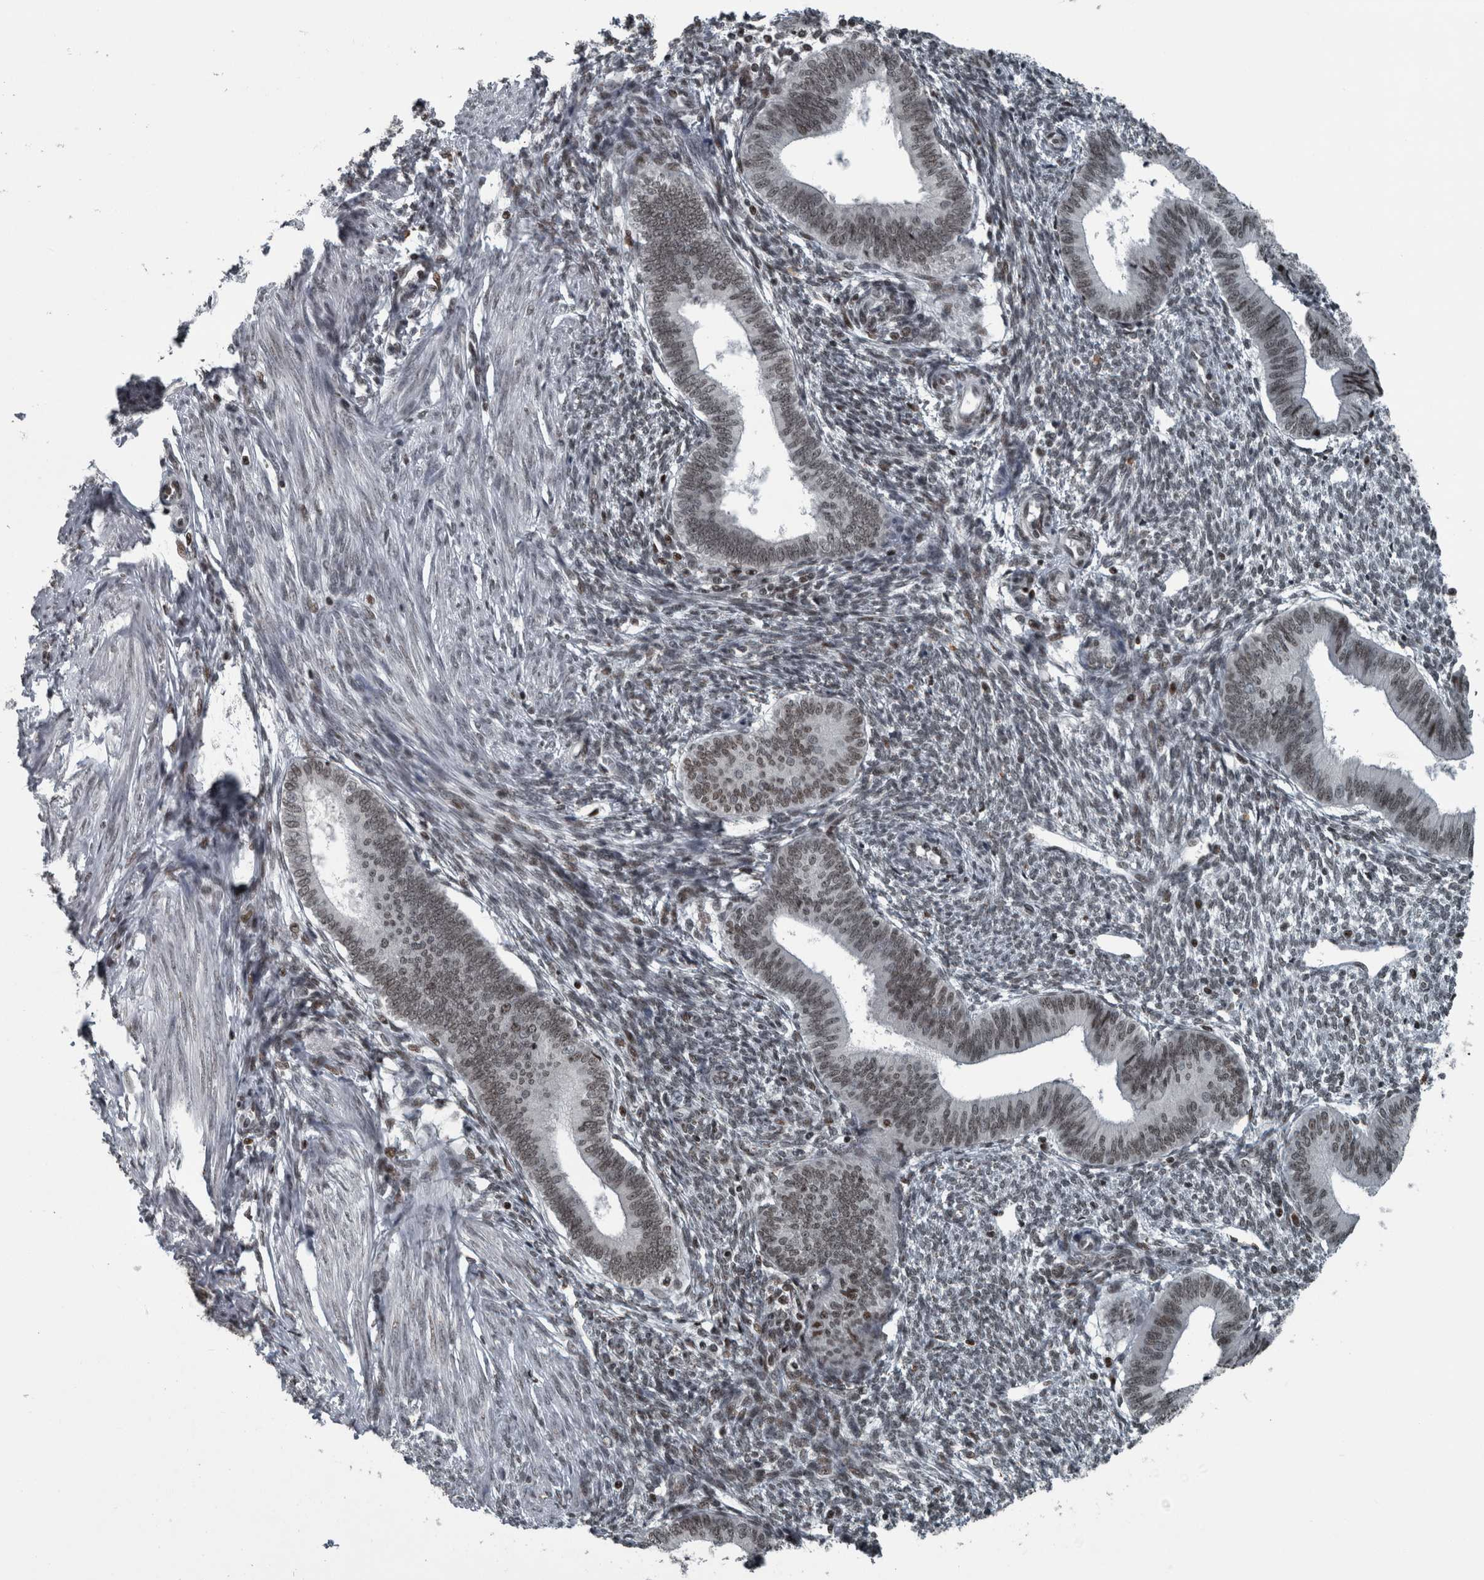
{"staining": {"intensity": "moderate", "quantity": ">75%", "location": "nuclear"}, "tissue": "endometrium", "cell_type": "Cells in endometrial stroma", "image_type": "normal", "snomed": [{"axis": "morphology", "description": "Normal tissue, NOS"}, {"axis": "topography", "description": "Endometrium"}], "caption": "Immunohistochemistry (IHC) (DAB) staining of normal endometrium shows moderate nuclear protein positivity in about >75% of cells in endometrial stroma. Using DAB (3,3'-diaminobenzidine) (brown) and hematoxylin (blue) stains, captured at high magnification using brightfield microscopy.", "gene": "UNC50", "patient": {"sex": "female", "age": 46}}